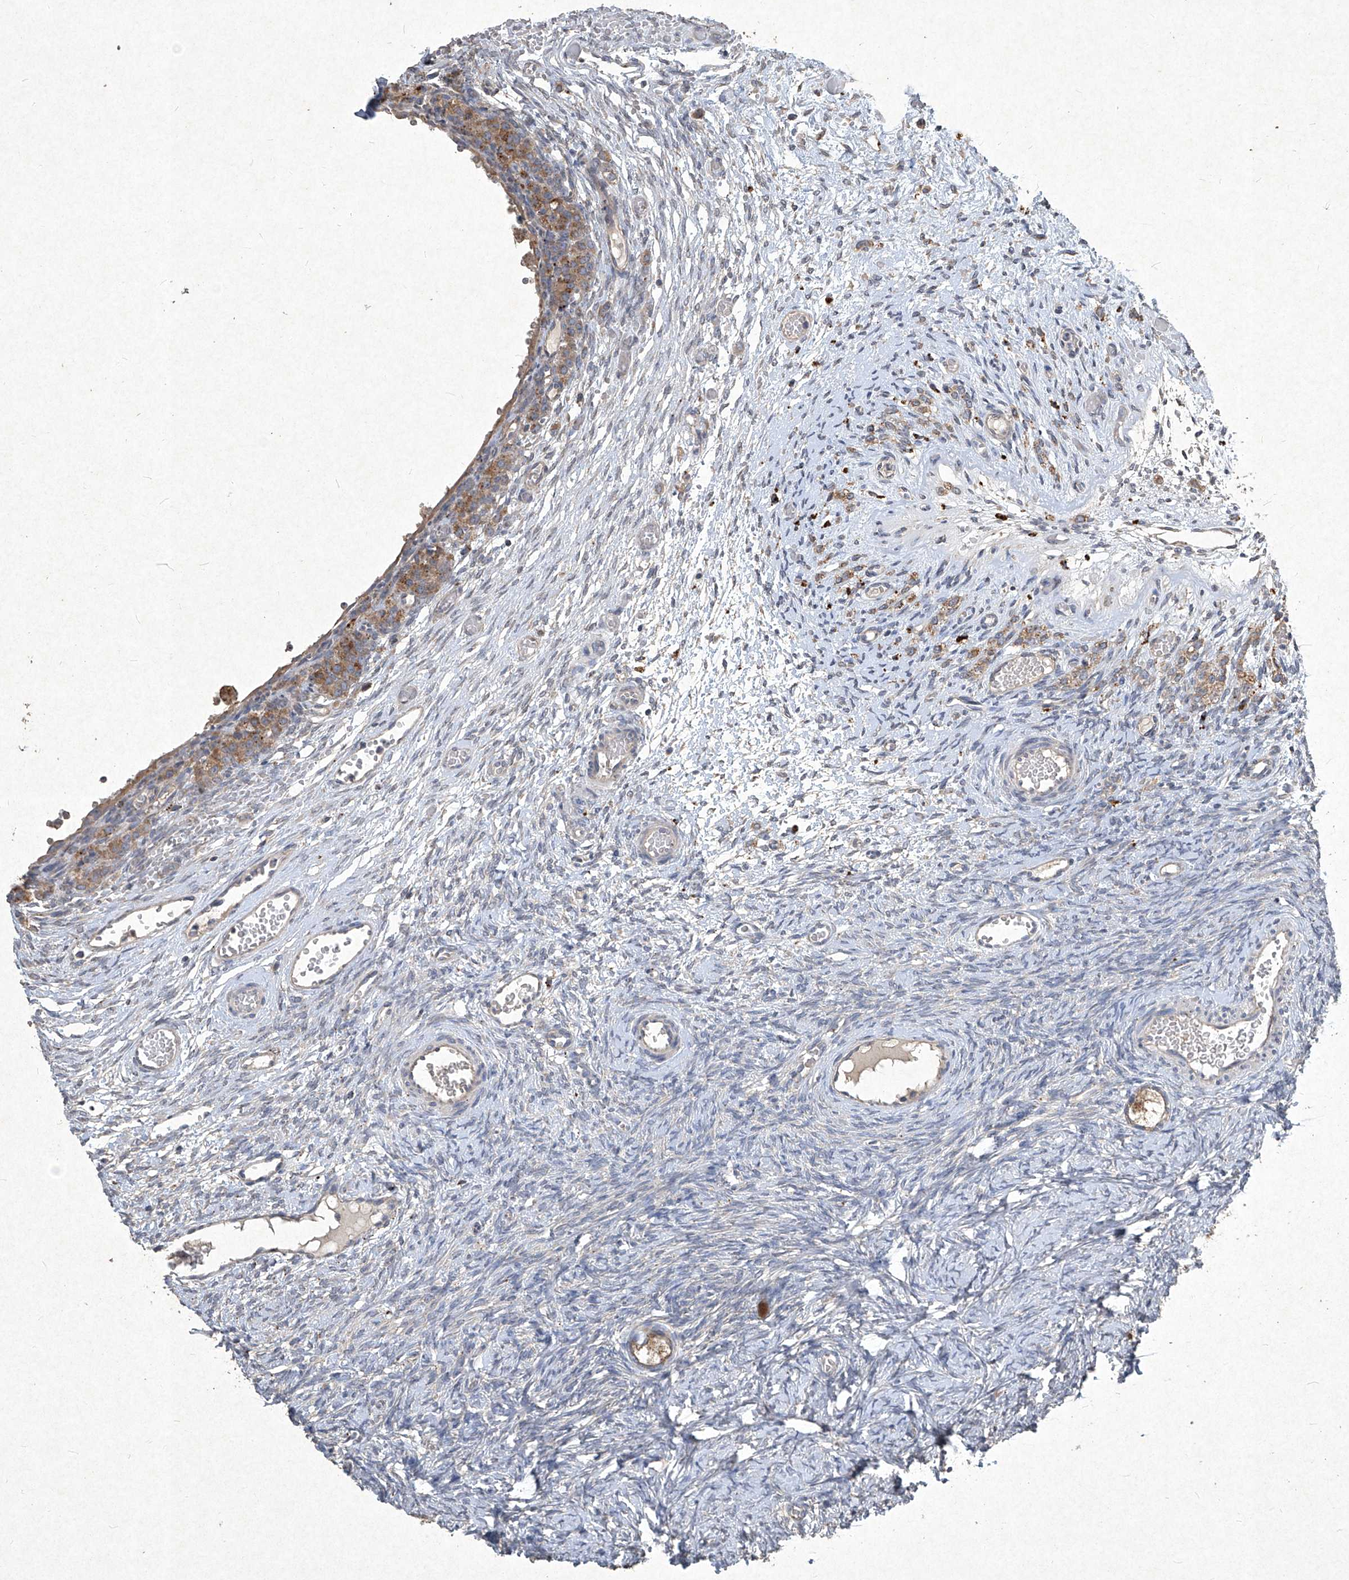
{"staining": {"intensity": "negative", "quantity": "none", "location": "none"}, "tissue": "ovary", "cell_type": "Ovarian stroma cells", "image_type": "normal", "snomed": [{"axis": "morphology", "description": "Adenocarcinoma, NOS"}, {"axis": "topography", "description": "Endometrium"}], "caption": "IHC of benign human ovary demonstrates no staining in ovarian stroma cells. The staining was performed using DAB (3,3'-diaminobenzidine) to visualize the protein expression in brown, while the nuclei were stained in blue with hematoxylin (Magnification: 20x).", "gene": "MED16", "patient": {"sex": "female", "age": 32}}